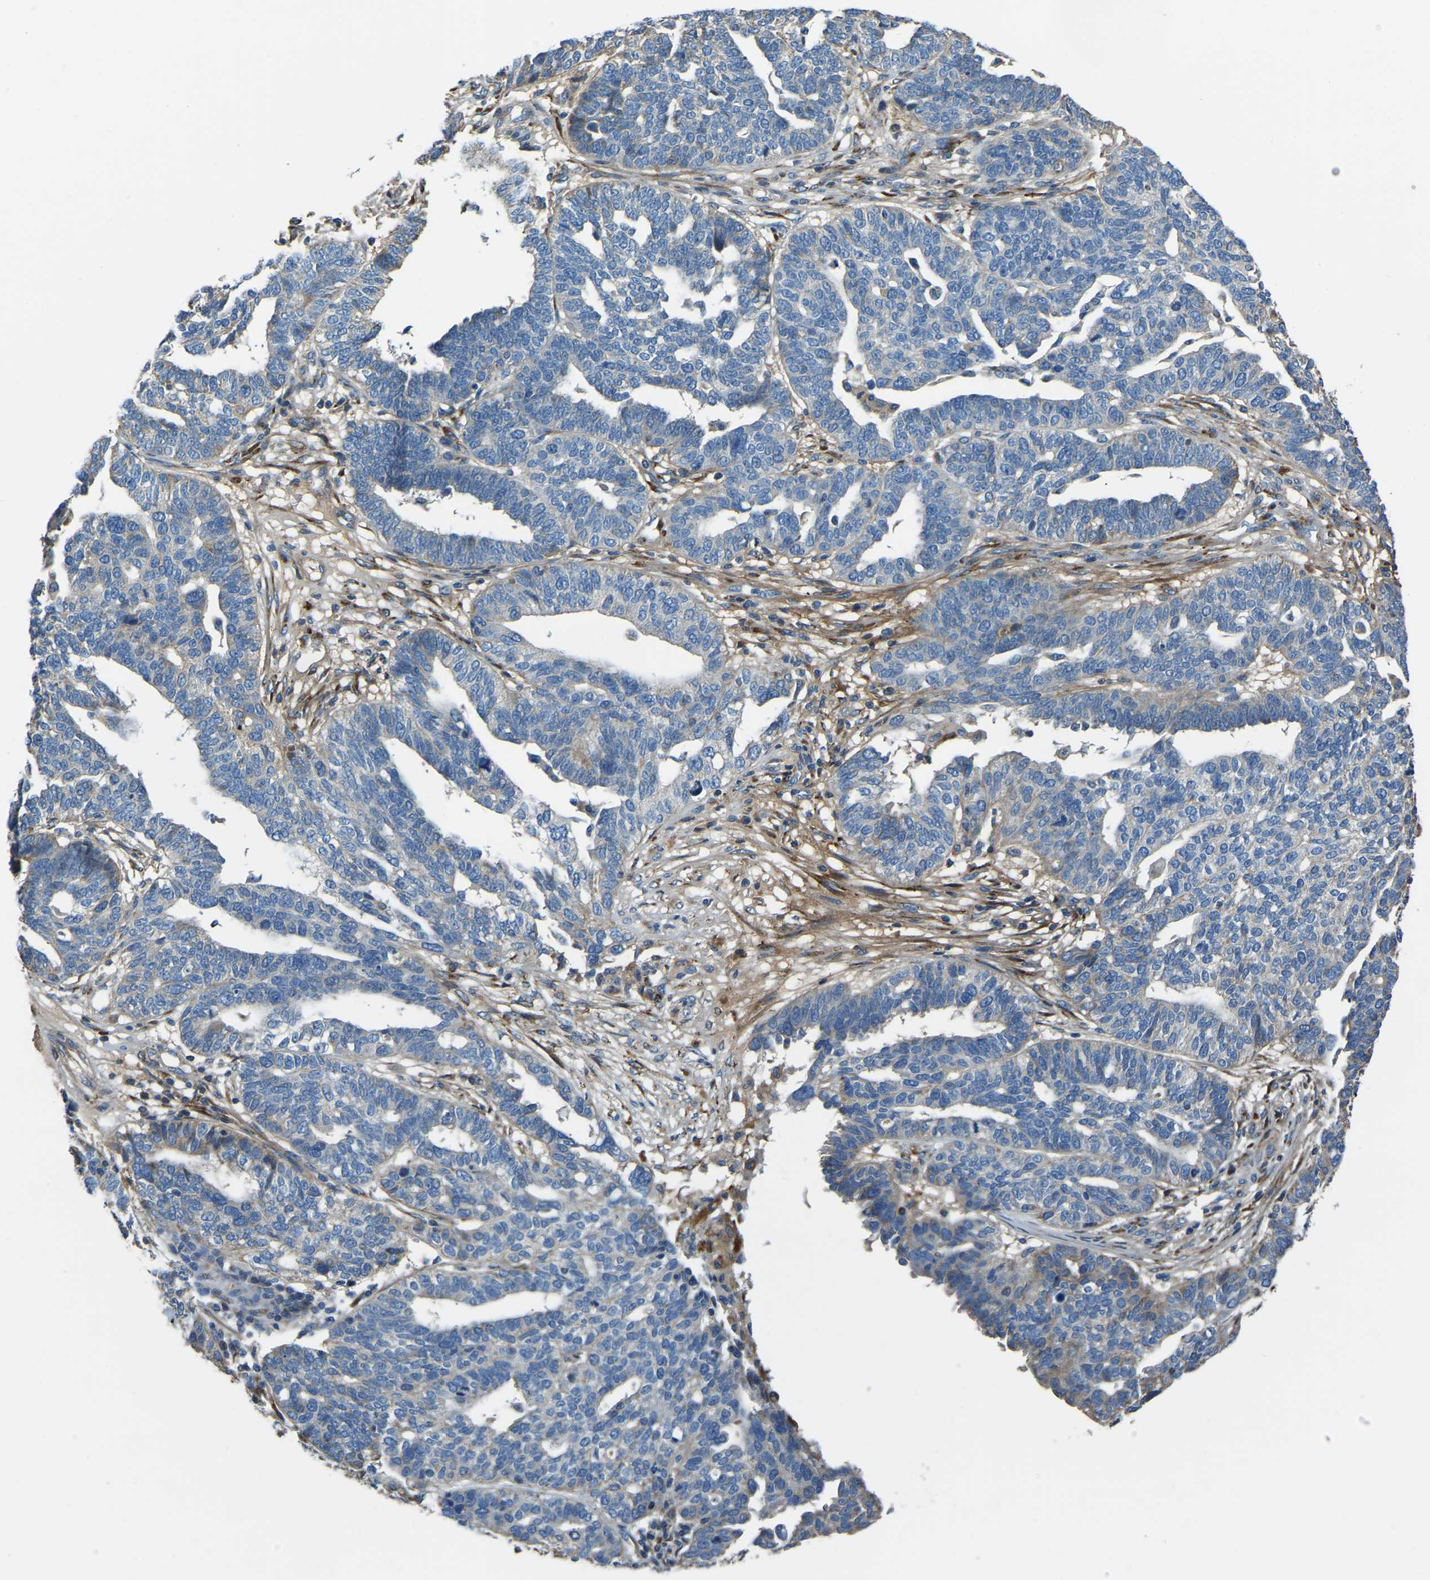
{"staining": {"intensity": "negative", "quantity": "none", "location": "none"}, "tissue": "ovarian cancer", "cell_type": "Tumor cells", "image_type": "cancer", "snomed": [{"axis": "morphology", "description": "Cystadenocarcinoma, serous, NOS"}, {"axis": "topography", "description": "Ovary"}], "caption": "Image shows no protein expression in tumor cells of ovarian cancer tissue. The staining was performed using DAB (3,3'-diaminobenzidine) to visualize the protein expression in brown, while the nuclei were stained in blue with hematoxylin (Magnification: 20x).", "gene": "COL3A1", "patient": {"sex": "female", "age": 59}}